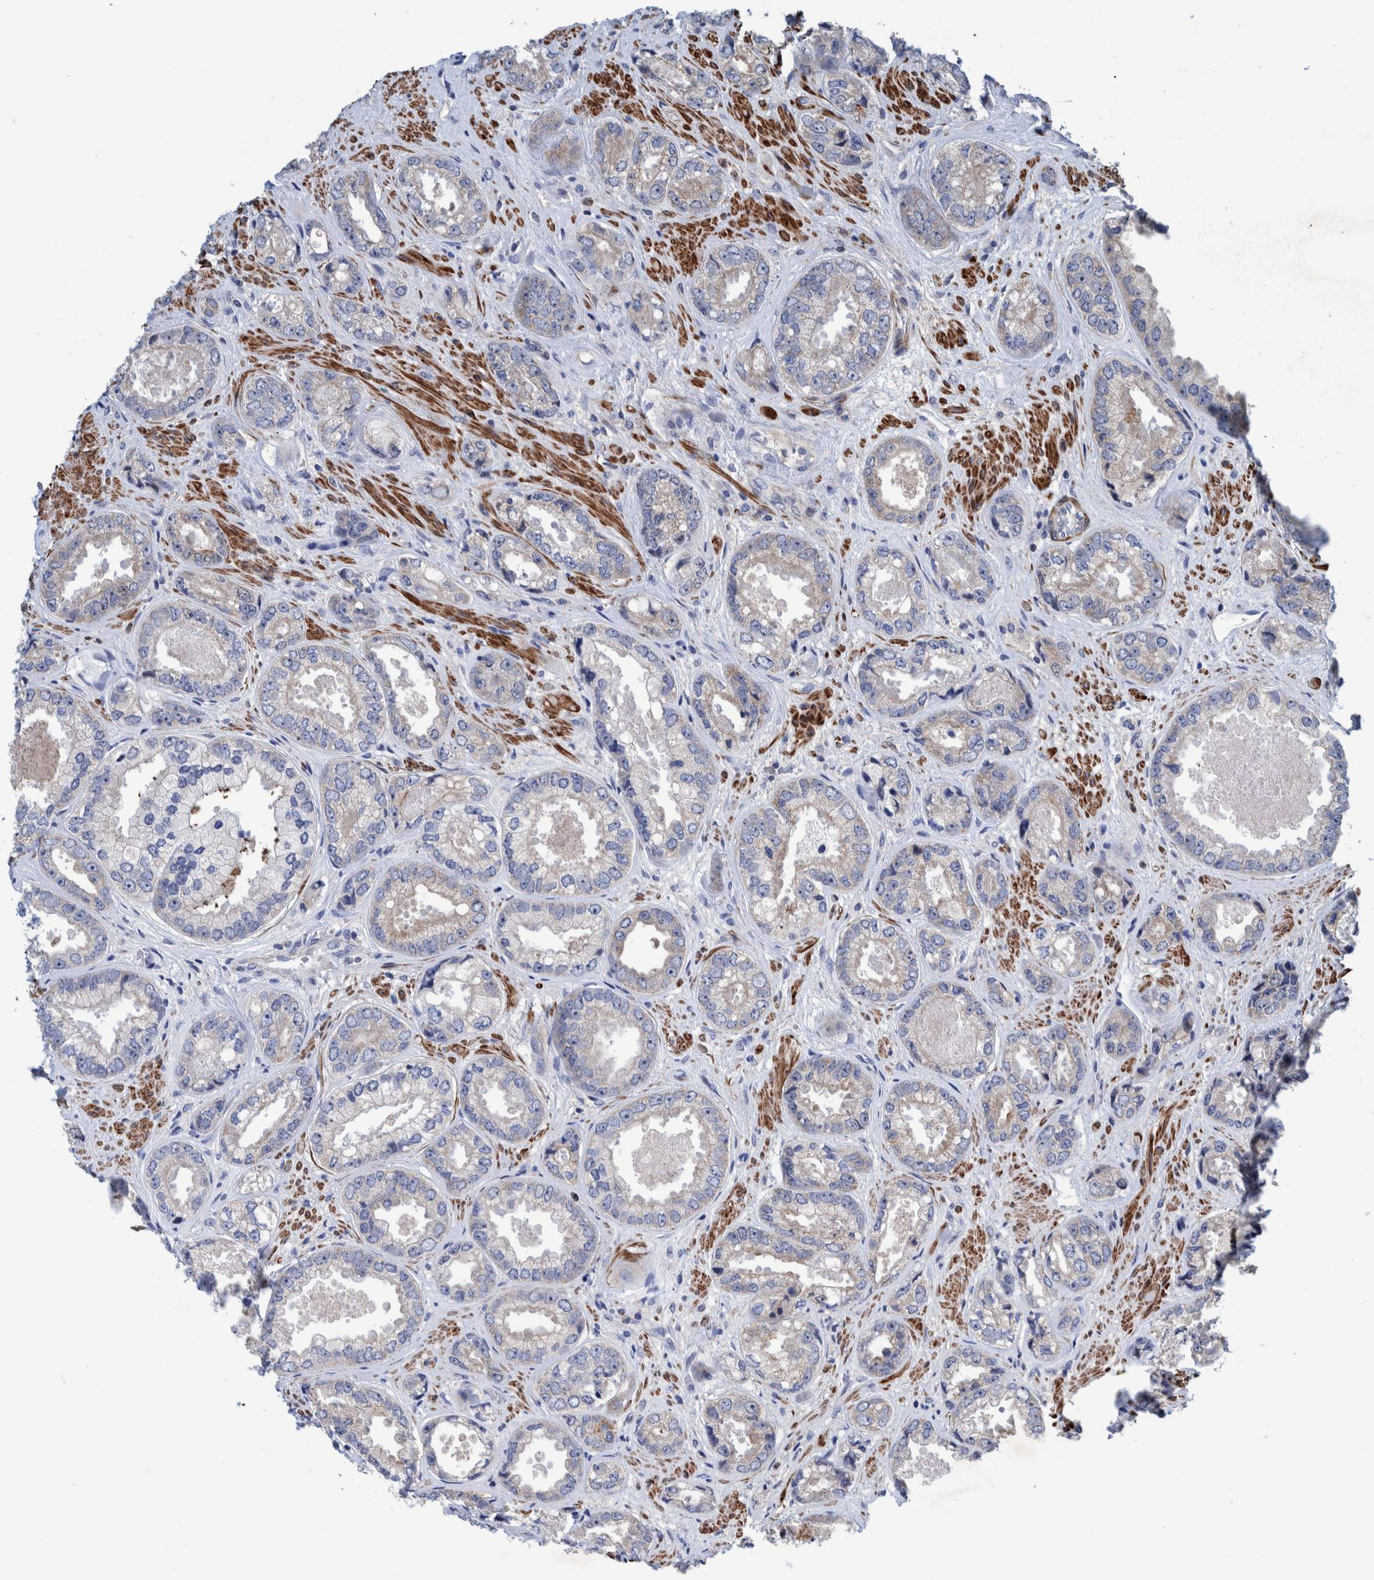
{"staining": {"intensity": "negative", "quantity": "none", "location": "none"}, "tissue": "prostate cancer", "cell_type": "Tumor cells", "image_type": "cancer", "snomed": [{"axis": "morphology", "description": "Adenocarcinoma, High grade"}, {"axis": "topography", "description": "Prostate"}], "caption": "Immunohistochemistry of high-grade adenocarcinoma (prostate) reveals no staining in tumor cells.", "gene": "MKS1", "patient": {"sex": "male", "age": 61}}